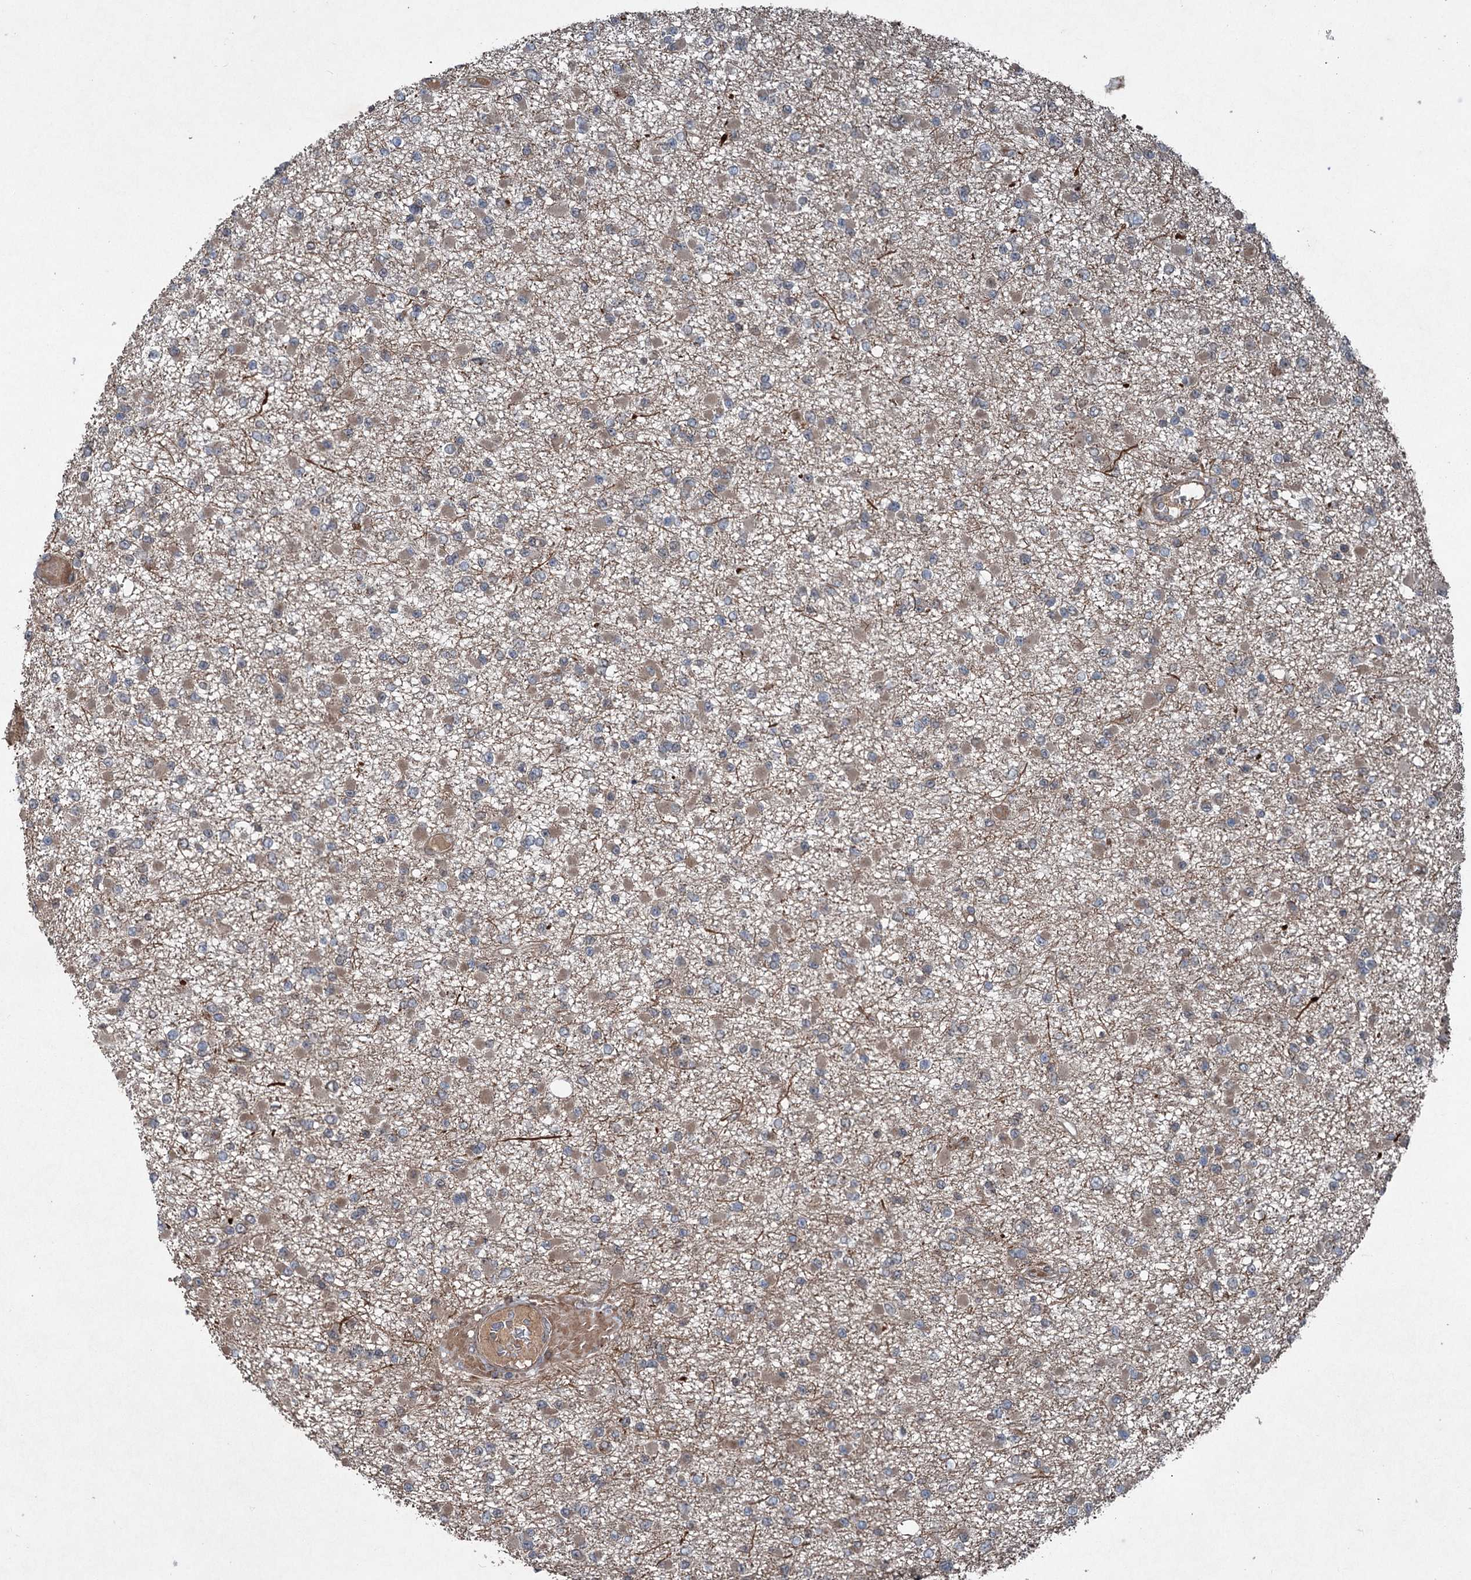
{"staining": {"intensity": "weak", "quantity": "25%-75%", "location": "cytoplasmic/membranous"}, "tissue": "glioma", "cell_type": "Tumor cells", "image_type": "cancer", "snomed": [{"axis": "morphology", "description": "Glioma, malignant, Low grade"}, {"axis": "topography", "description": "Brain"}], "caption": "Protein analysis of malignant glioma (low-grade) tissue displays weak cytoplasmic/membranous positivity in about 25%-75% of tumor cells. (brown staining indicates protein expression, while blue staining denotes nuclei).", "gene": "ALAS1", "patient": {"sex": "female", "age": 22}}